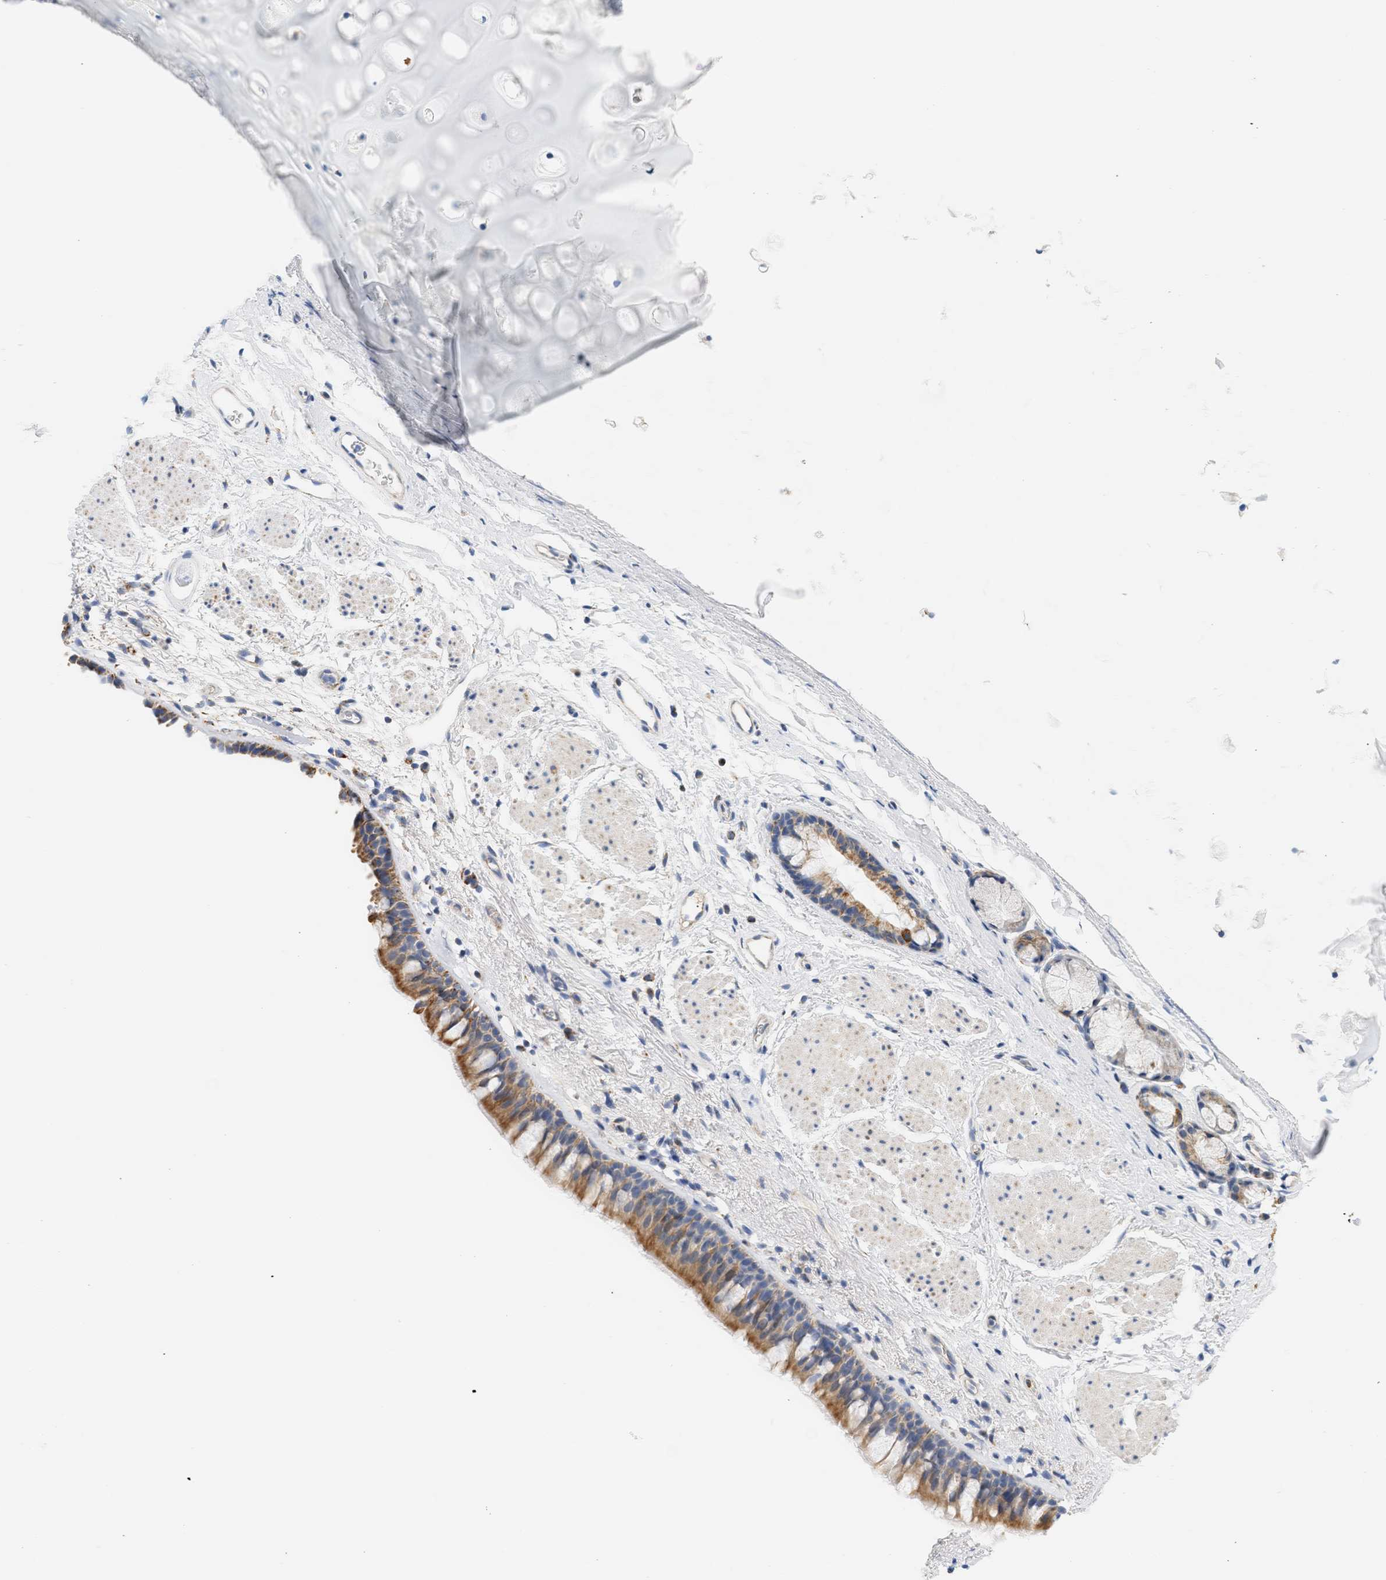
{"staining": {"intensity": "strong", "quantity": ">75%", "location": "cytoplasmic/membranous"}, "tissue": "bronchus", "cell_type": "Respiratory epithelial cells", "image_type": "normal", "snomed": [{"axis": "morphology", "description": "Normal tissue, NOS"}, {"axis": "topography", "description": "Cartilage tissue"}, {"axis": "topography", "description": "Bronchus"}], "caption": "A high-resolution photomicrograph shows immunohistochemistry (IHC) staining of benign bronchus, which displays strong cytoplasmic/membranous staining in about >75% of respiratory epithelial cells.", "gene": "GRPEL2", "patient": {"sex": "female", "age": 53}}